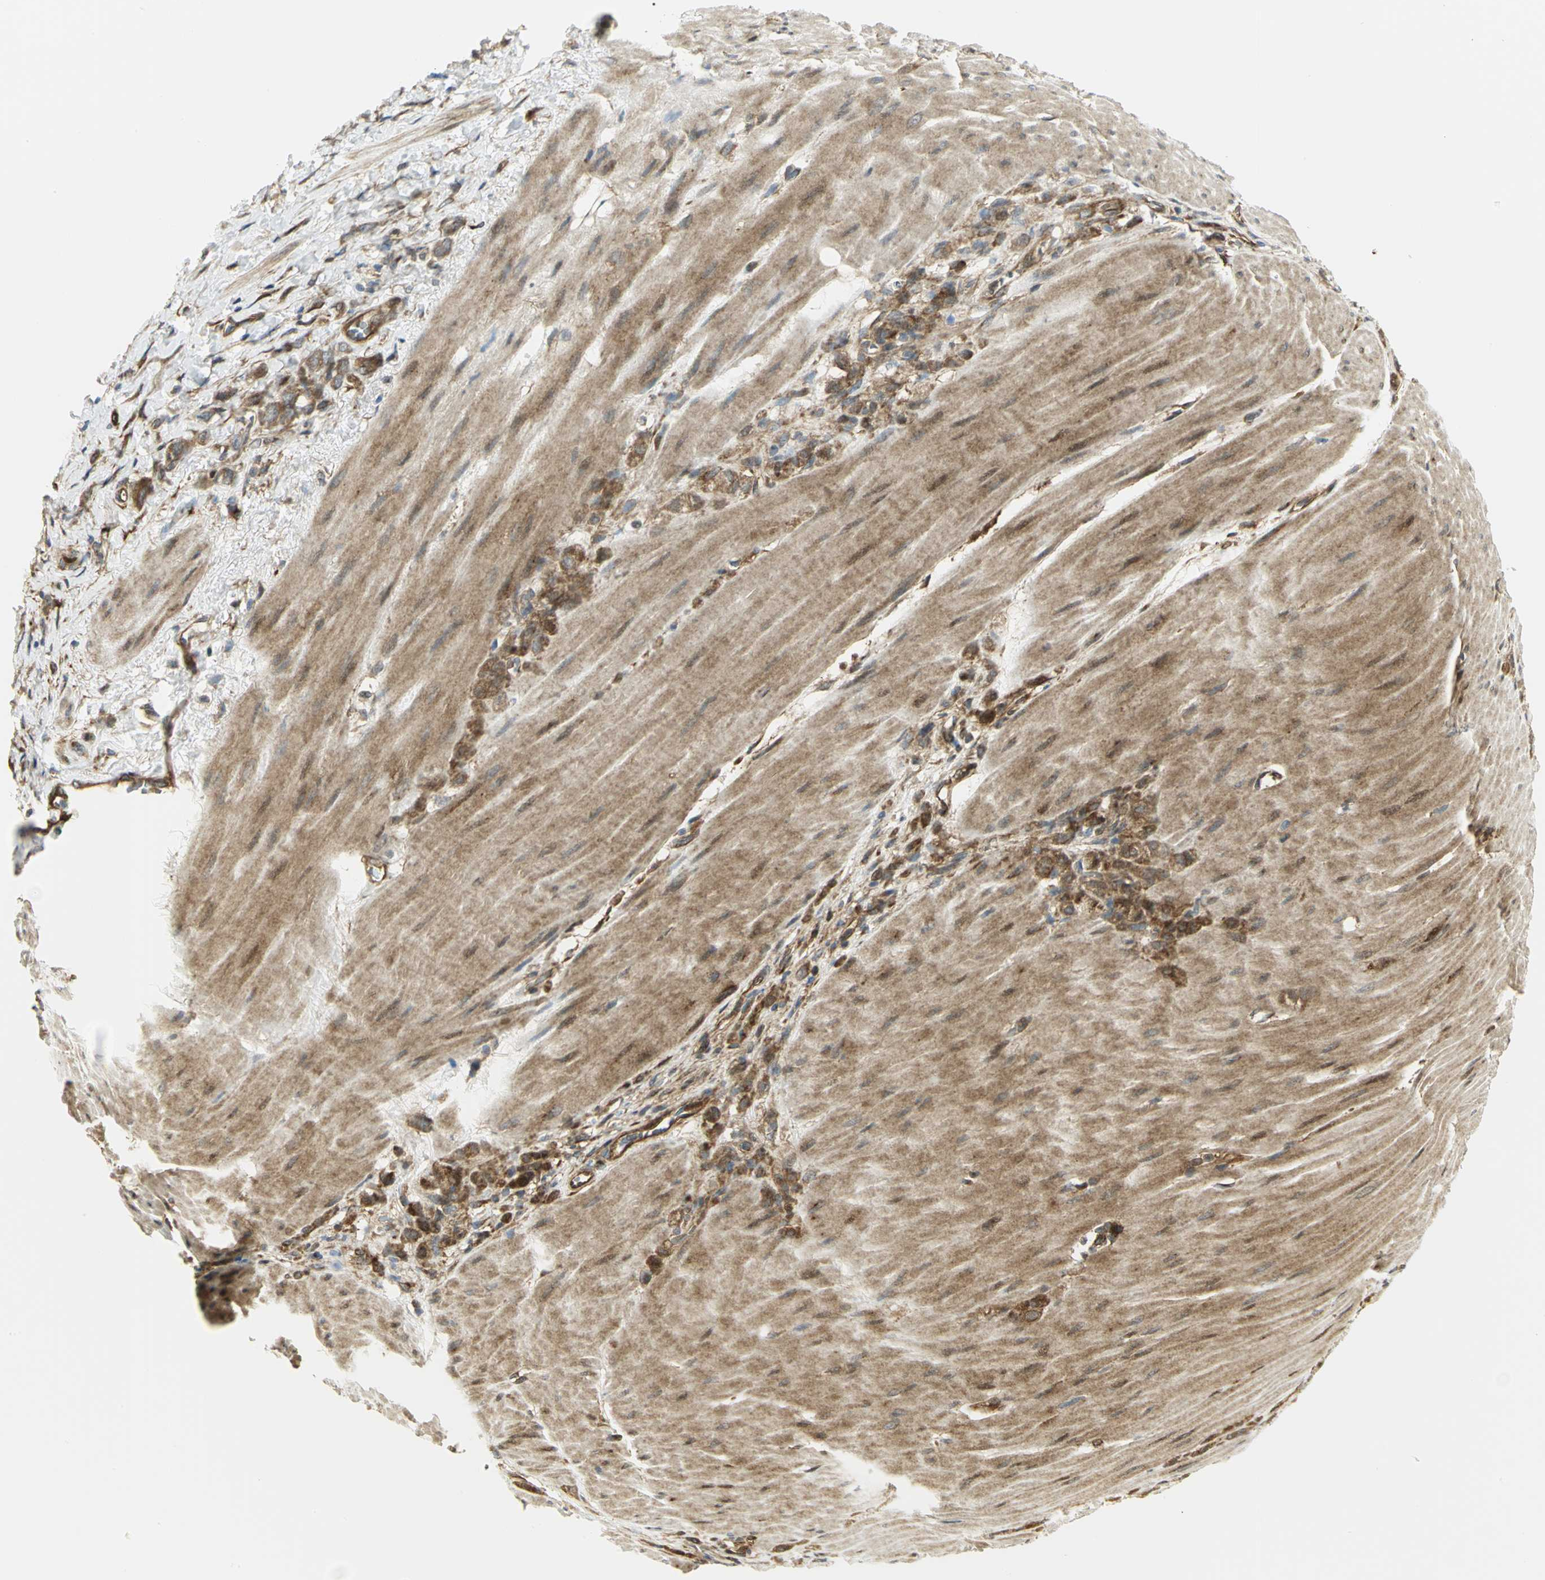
{"staining": {"intensity": "moderate", "quantity": ">75%", "location": "cytoplasmic/membranous"}, "tissue": "stomach cancer", "cell_type": "Tumor cells", "image_type": "cancer", "snomed": [{"axis": "morphology", "description": "Adenocarcinoma, NOS"}, {"axis": "topography", "description": "Stomach"}], "caption": "An immunohistochemistry photomicrograph of neoplastic tissue is shown. Protein staining in brown highlights moderate cytoplasmic/membranous positivity in stomach adenocarcinoma within tumor cells. (brown staining indicates protein expression, while blue staining denotes nuclei).", "gene": "EEA1", "patient": {"sex": "male", "age": 82}}